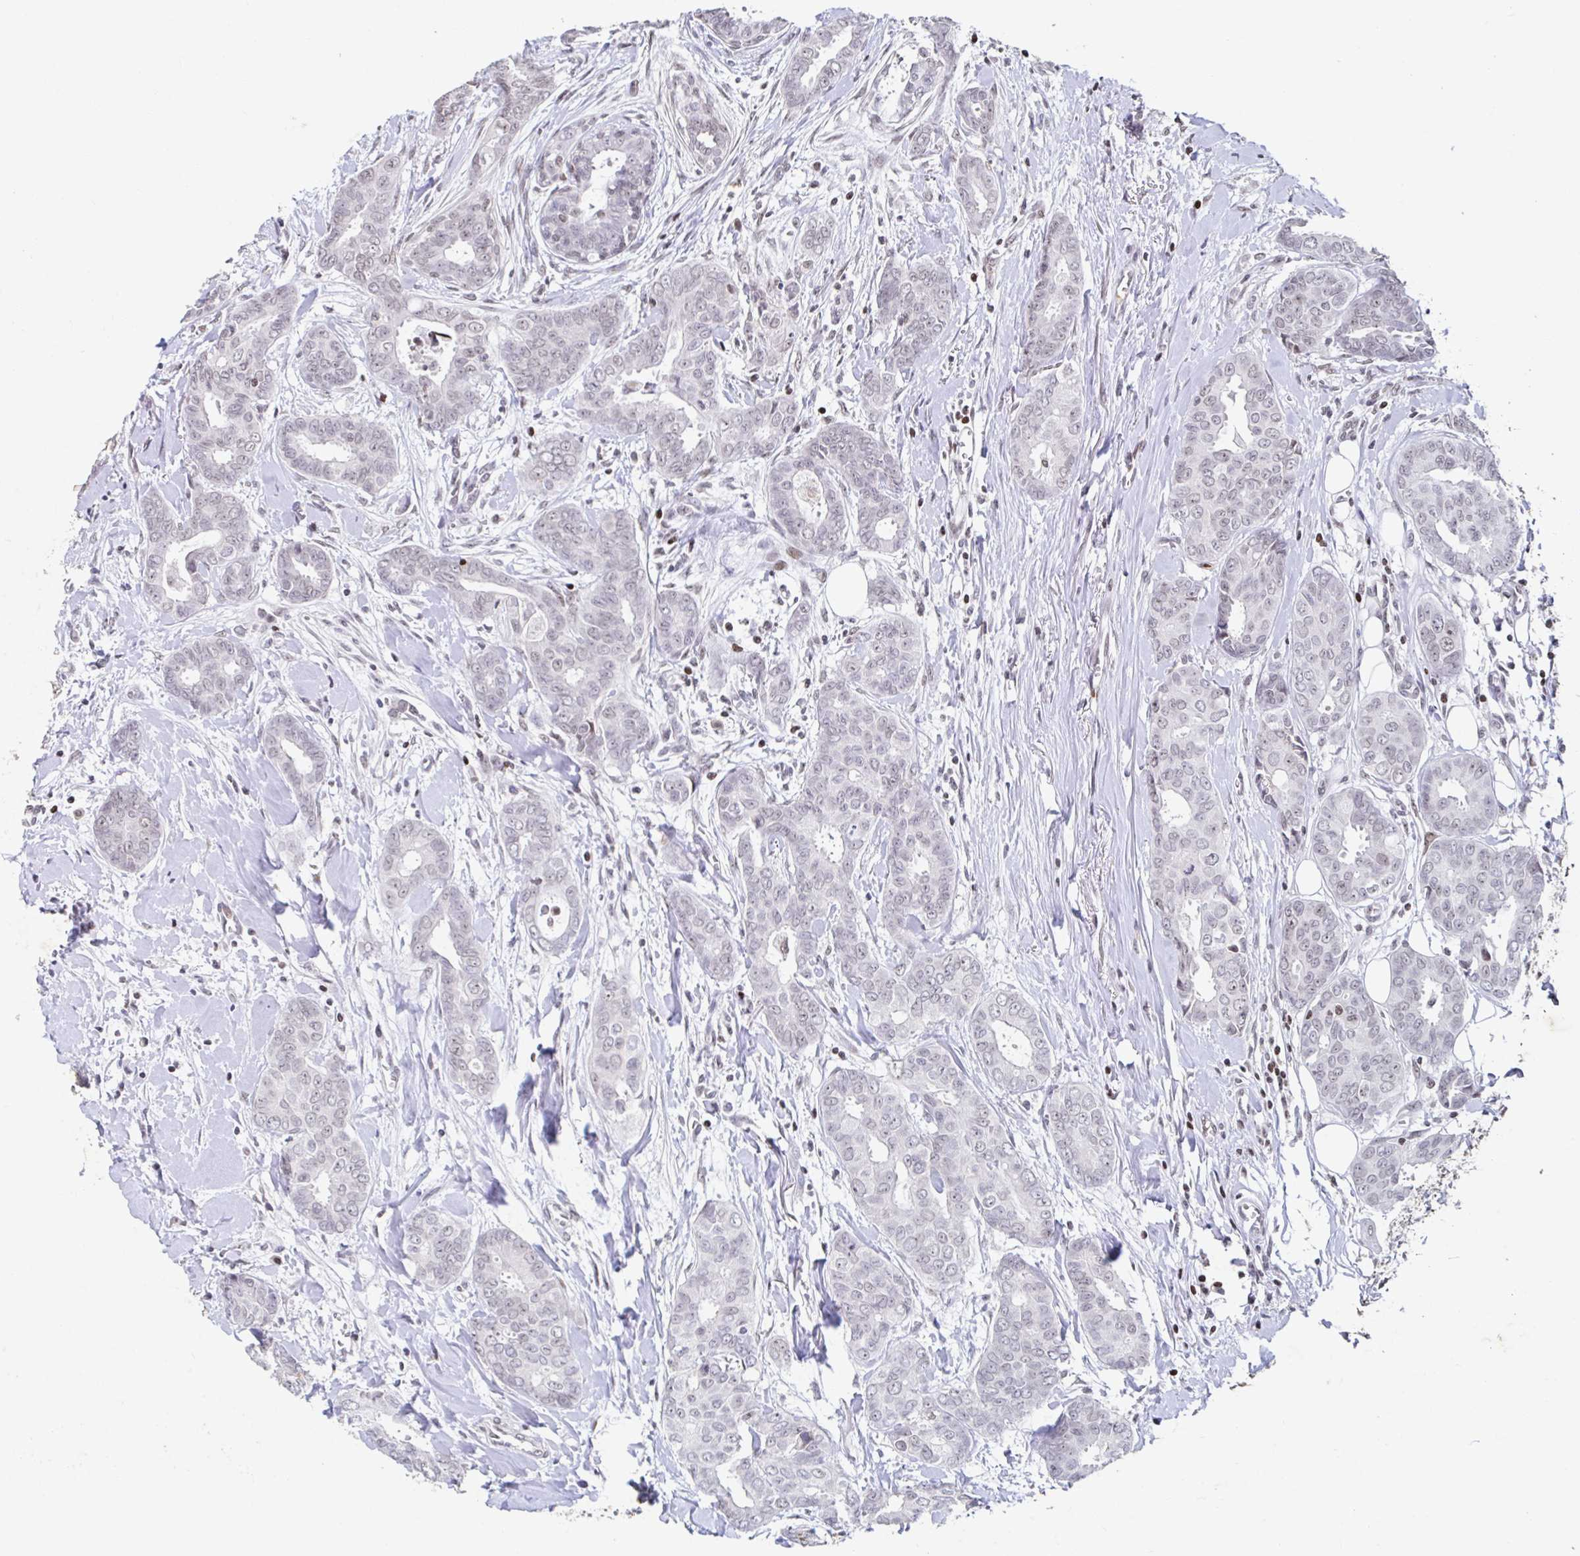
{"staining": {"intensity": "negative", "quantity": "none", "location": "none"}, "tissue": "breast cancer", "cell_type": "Tumor cells", "image_type": "cancer", "snomed": [{"axis": "morphology", "description": "Duct carcinoma"}, {"axis": "topography", "description": "Breast"}], "caption": "A photomicrograph of breast cancer stained for a protein exhibits no brown staining in tumor cells.", "gene": "C19orf53", "patient": {"sex": "female", "age": 45}}